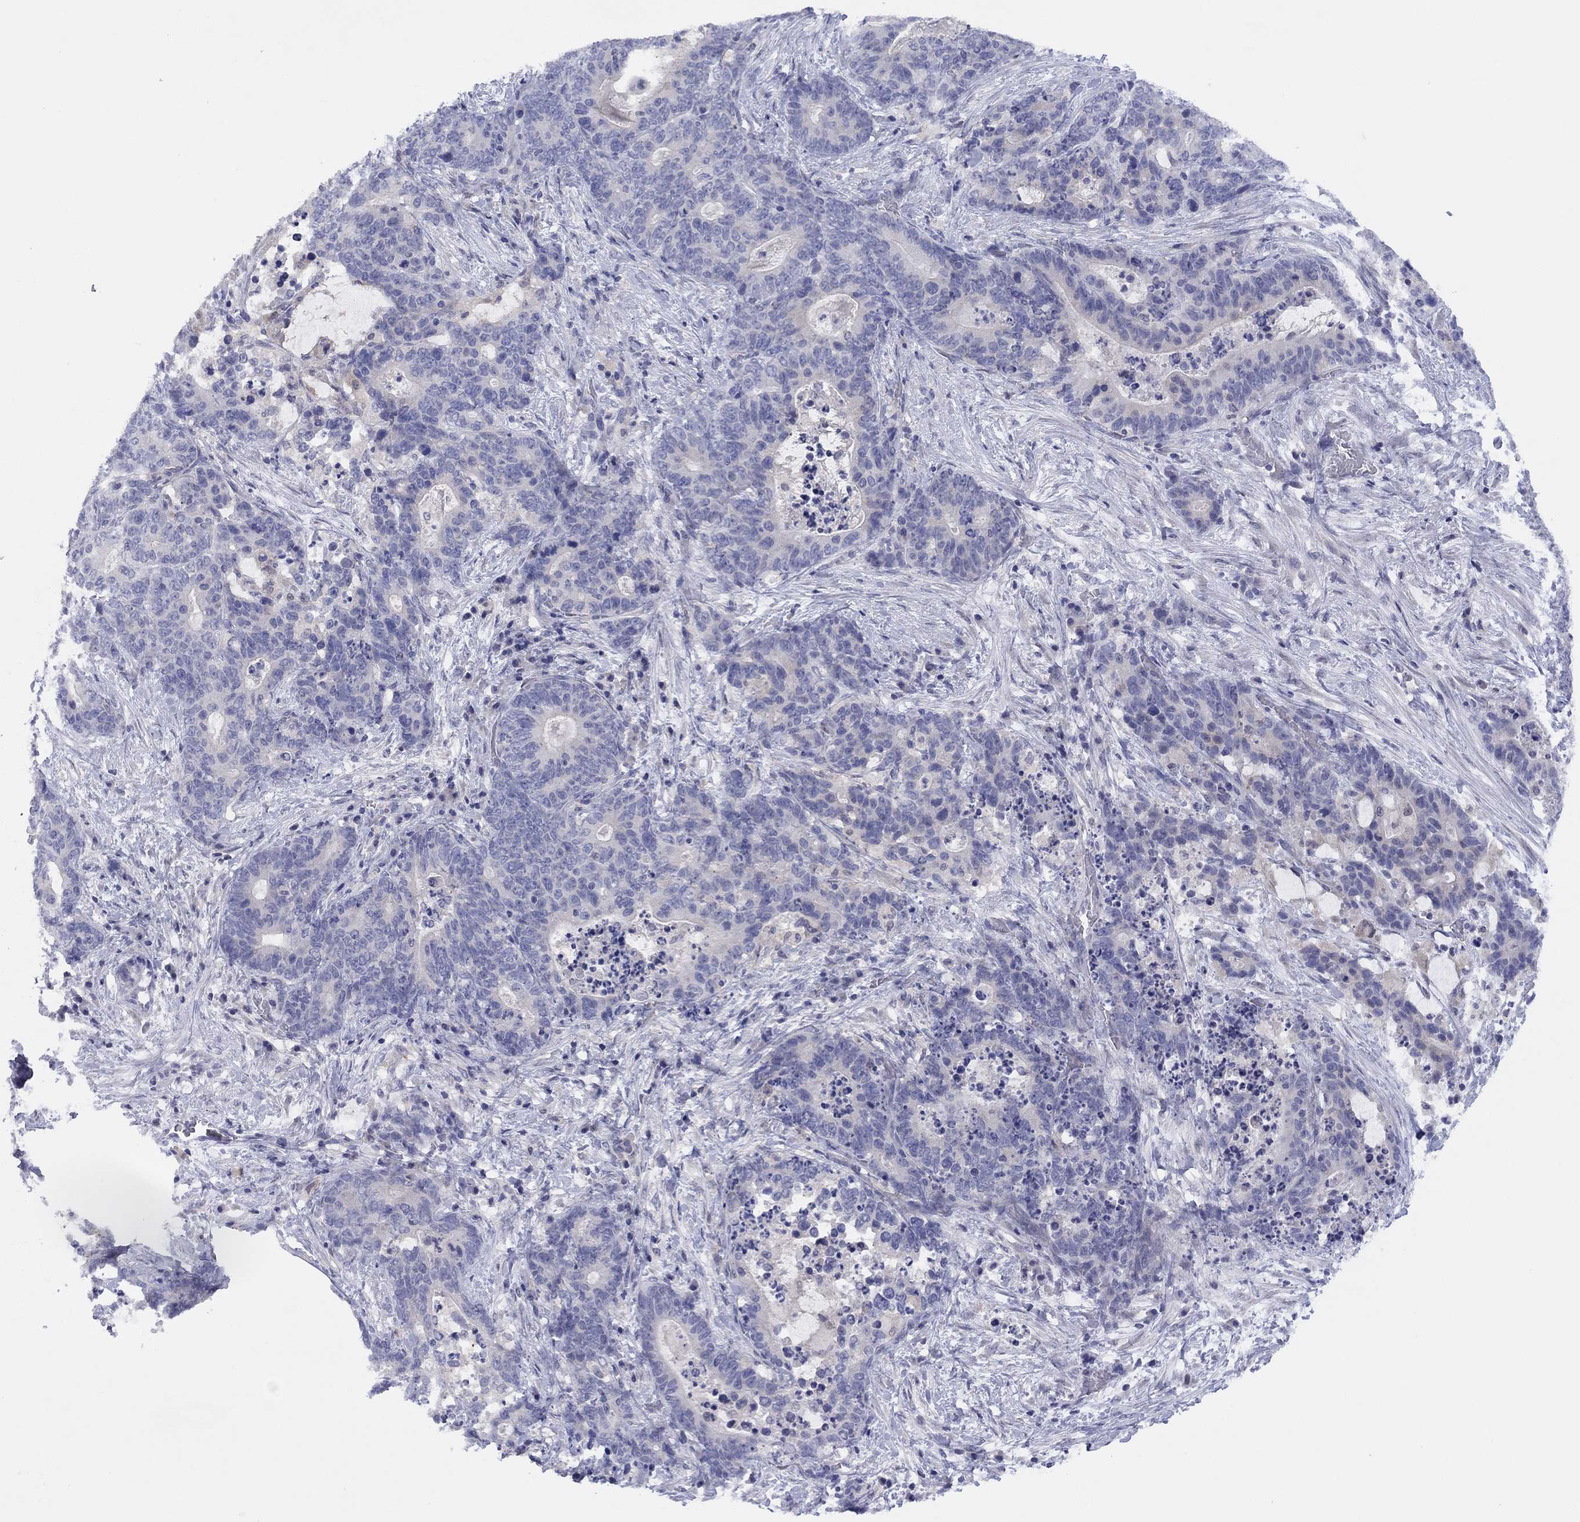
{"staining": {"intensity": "negative", "quantity": "none", "location": "none"}, "tissue": "stomach cancer", "cell_type": "Tumor cells", "image_type": "cancer", "snomed": [{"axis": "morphology", "description": "Normal tissue, NOS"}, {"axis": "morphology", "description": "Adenocarcinoma, NOS"}, {"axis": "topography", "description": "Stomach"}], "caption": "The photomicrograph demonstrates no staining of tumor cells in stomach cancer. The staining was performed using DAB to visualize the protein expression in brown, while the nuclei were stained in blue with hematoxylin (Magnification: 20x).", "gene": "CYP2B6", "patient": {"sex": "female", "age": 64}}